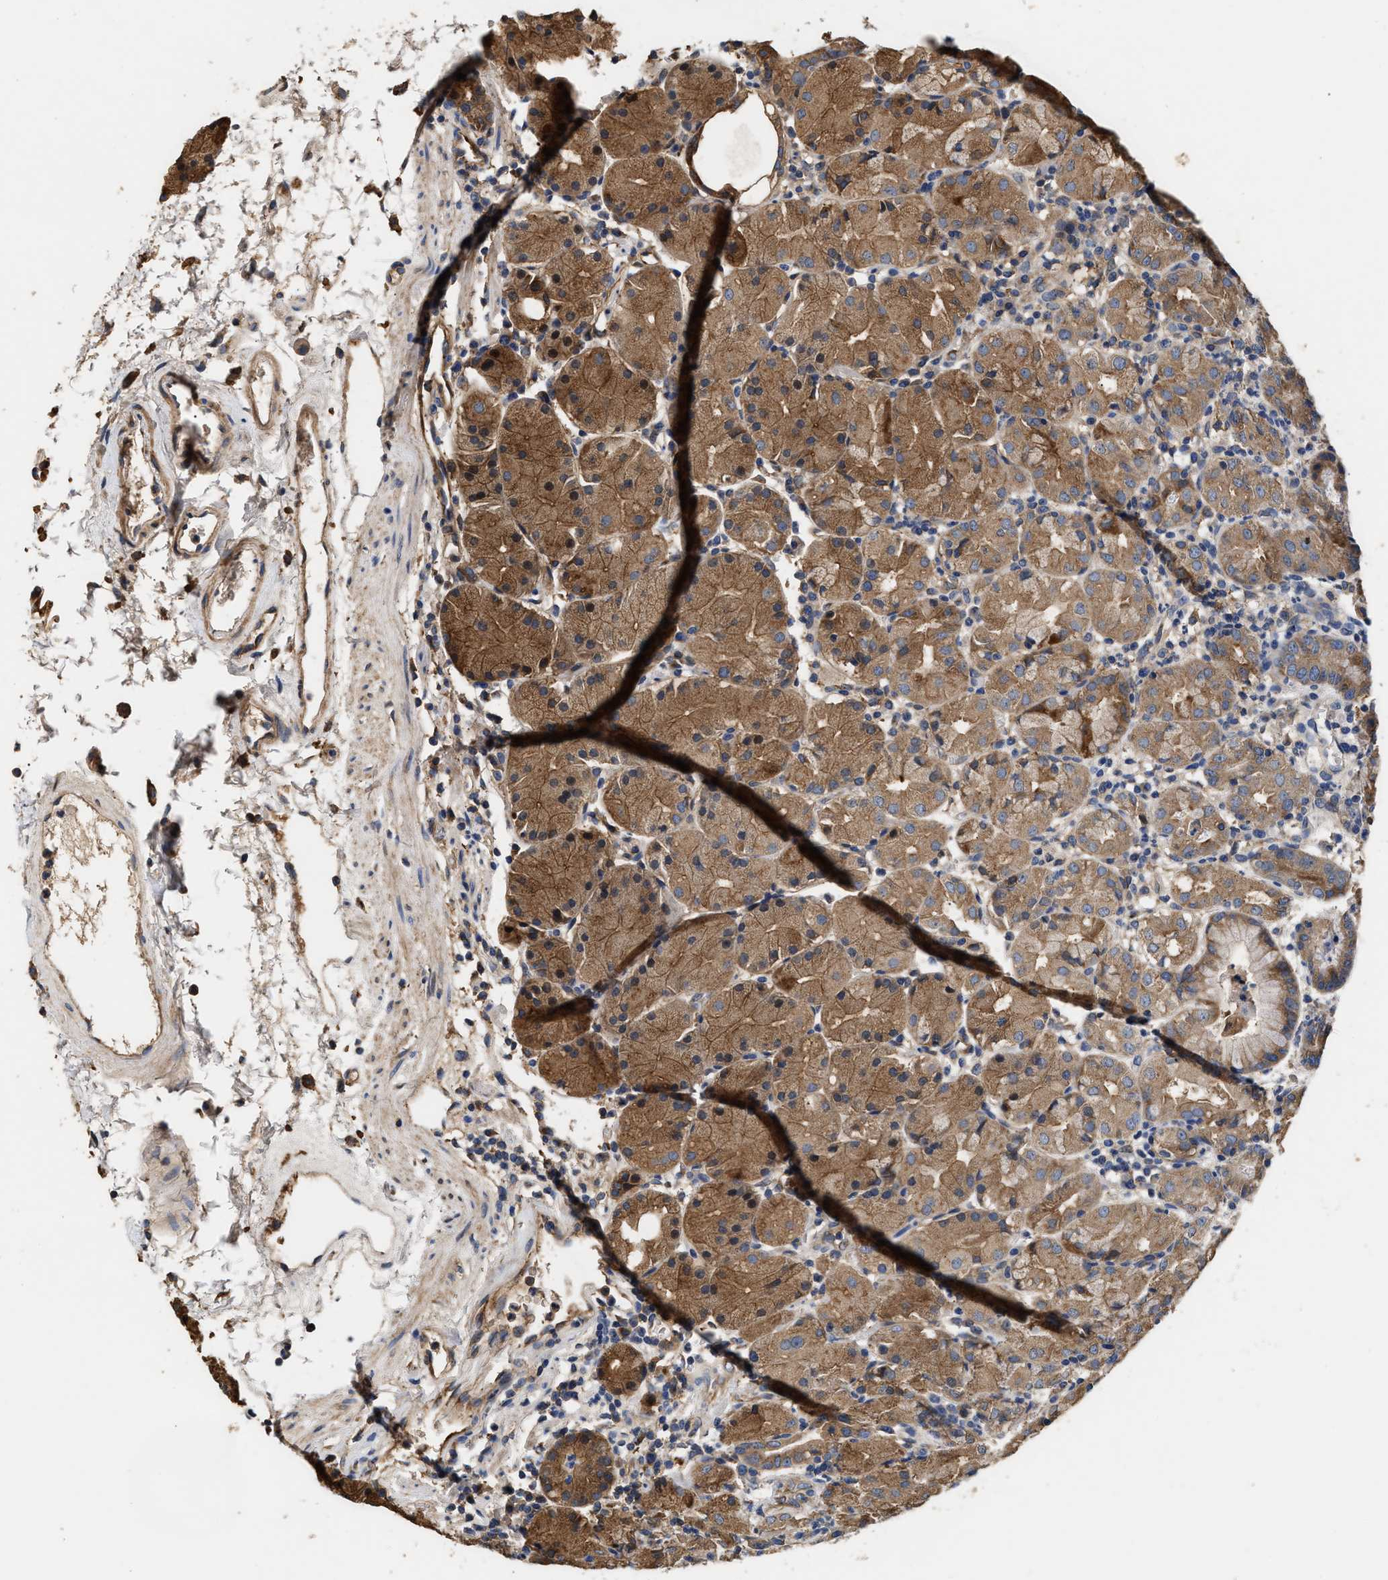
{"staining": {"intensity": "moderate", "quantity": ">75%", "location": "cytoplasmic/membranous"}, "tissue": "stomach", "cell_type": "Glandular cells", "image_type": "normal", "snomed": [{"axis": "morphology", "description": "Normal tissue, NOS"}, {"axis": "topography", "description": "Stomach"}, {"axis": "topography", "description": "Stomach, lower"}], "caption": "Immunohistochemistry of unremarkable stomach shows medium levels of moderate cytoplasmic/membranous staining in approximately >75% of glandular cells. (DAB (3,3'-diaminobenzidine) IHC with brightfield microscopy, high magnification).", "gene": "KLB", "patient": {"sex": "female", "age": 75}}